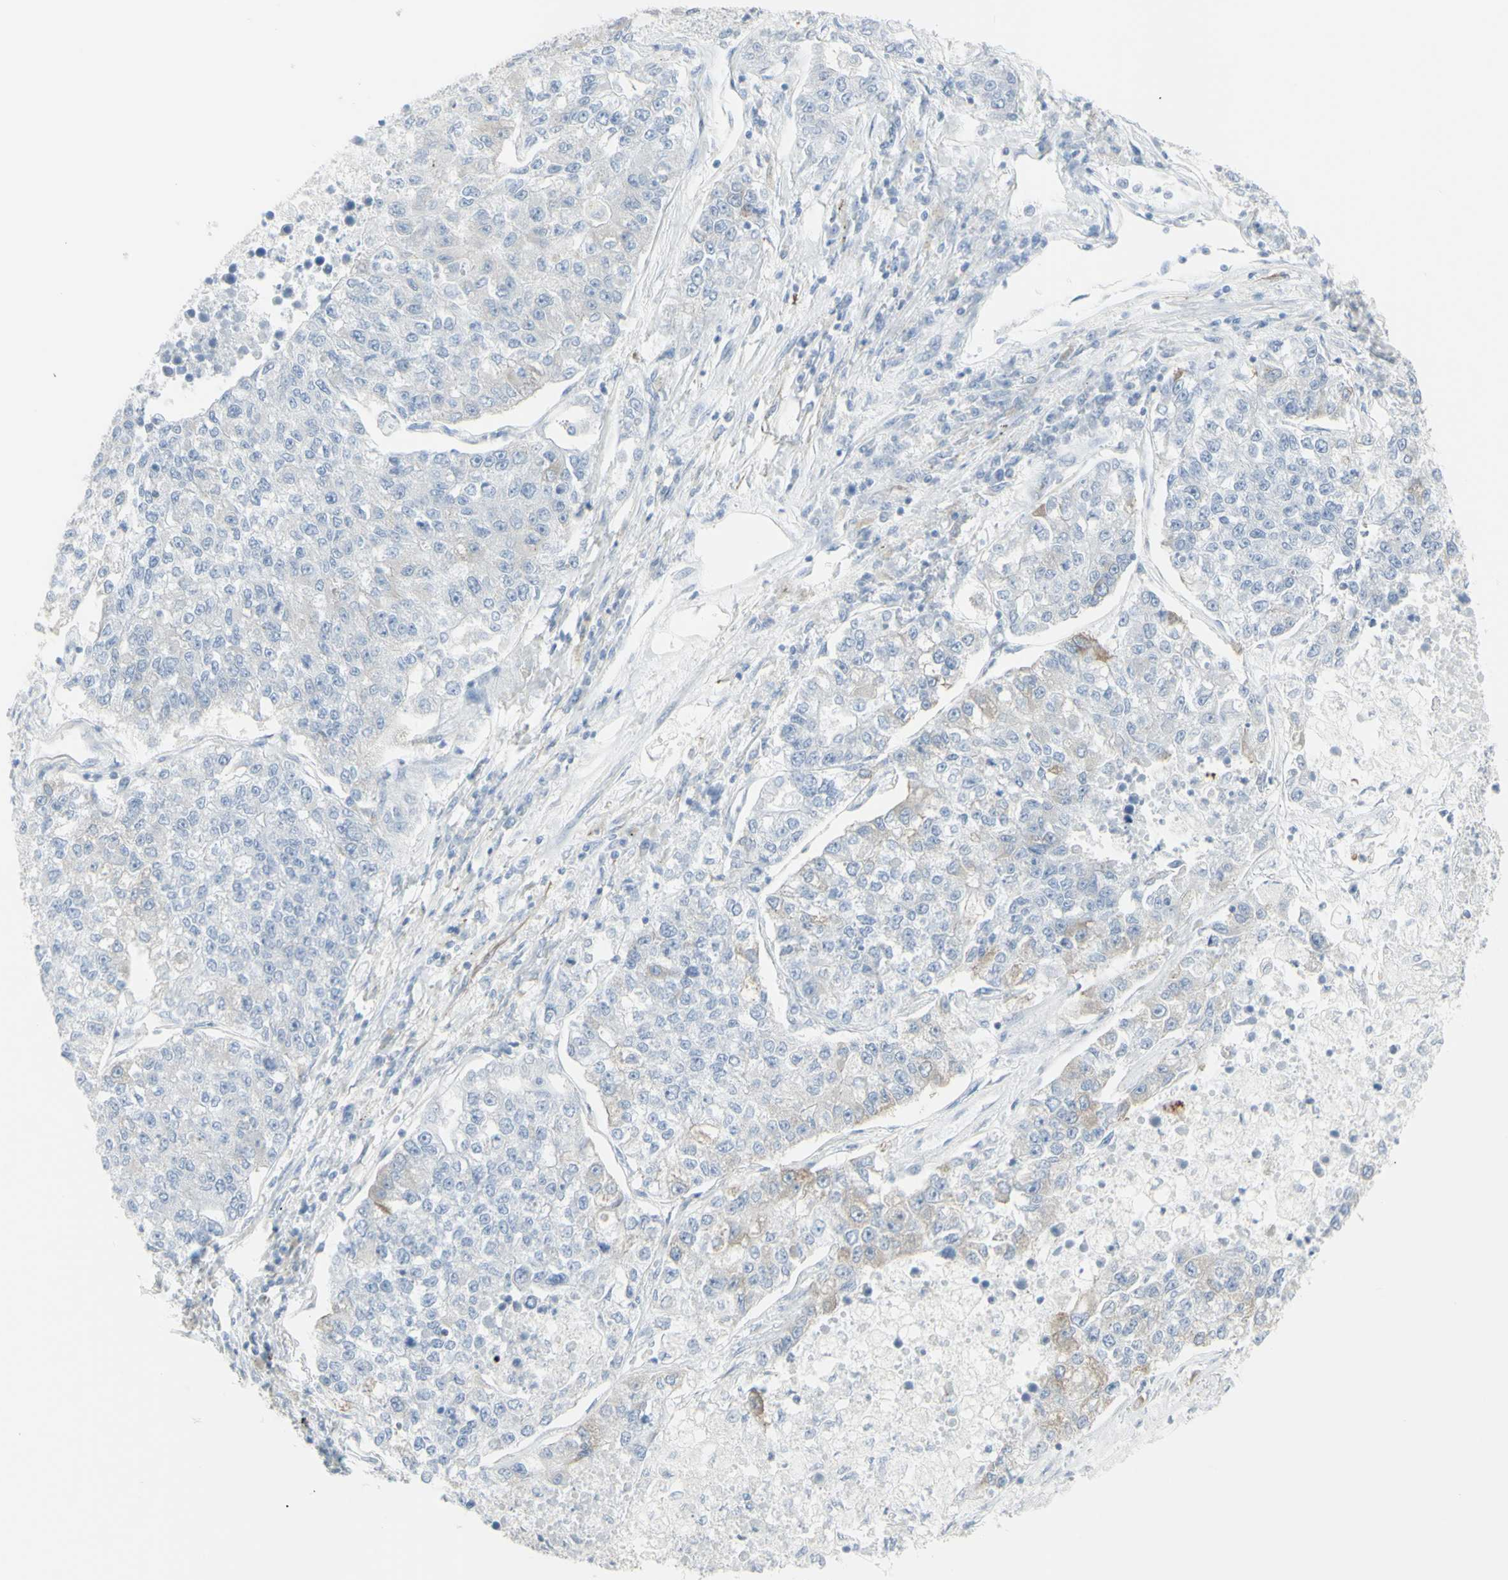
{"staining": {"intensity": "weak", "quantity": "<25%", "location": "cytoplasmic/membranous"}, "tissue": "lung cancer", "cell_type": "Tumor cells", "image_type": "cancer", "snomed": [{"axis": "morphology", "description": "Adenocarcinoma, NOS"}, {"axis": "topography", "description": "Lung"}], "caption": "Tumor cells are negative for brown protein staining in adenocarcinoma (lung).", "gene": "ENSG00000198211", "patient": {"sex": "male", "age": 49}}